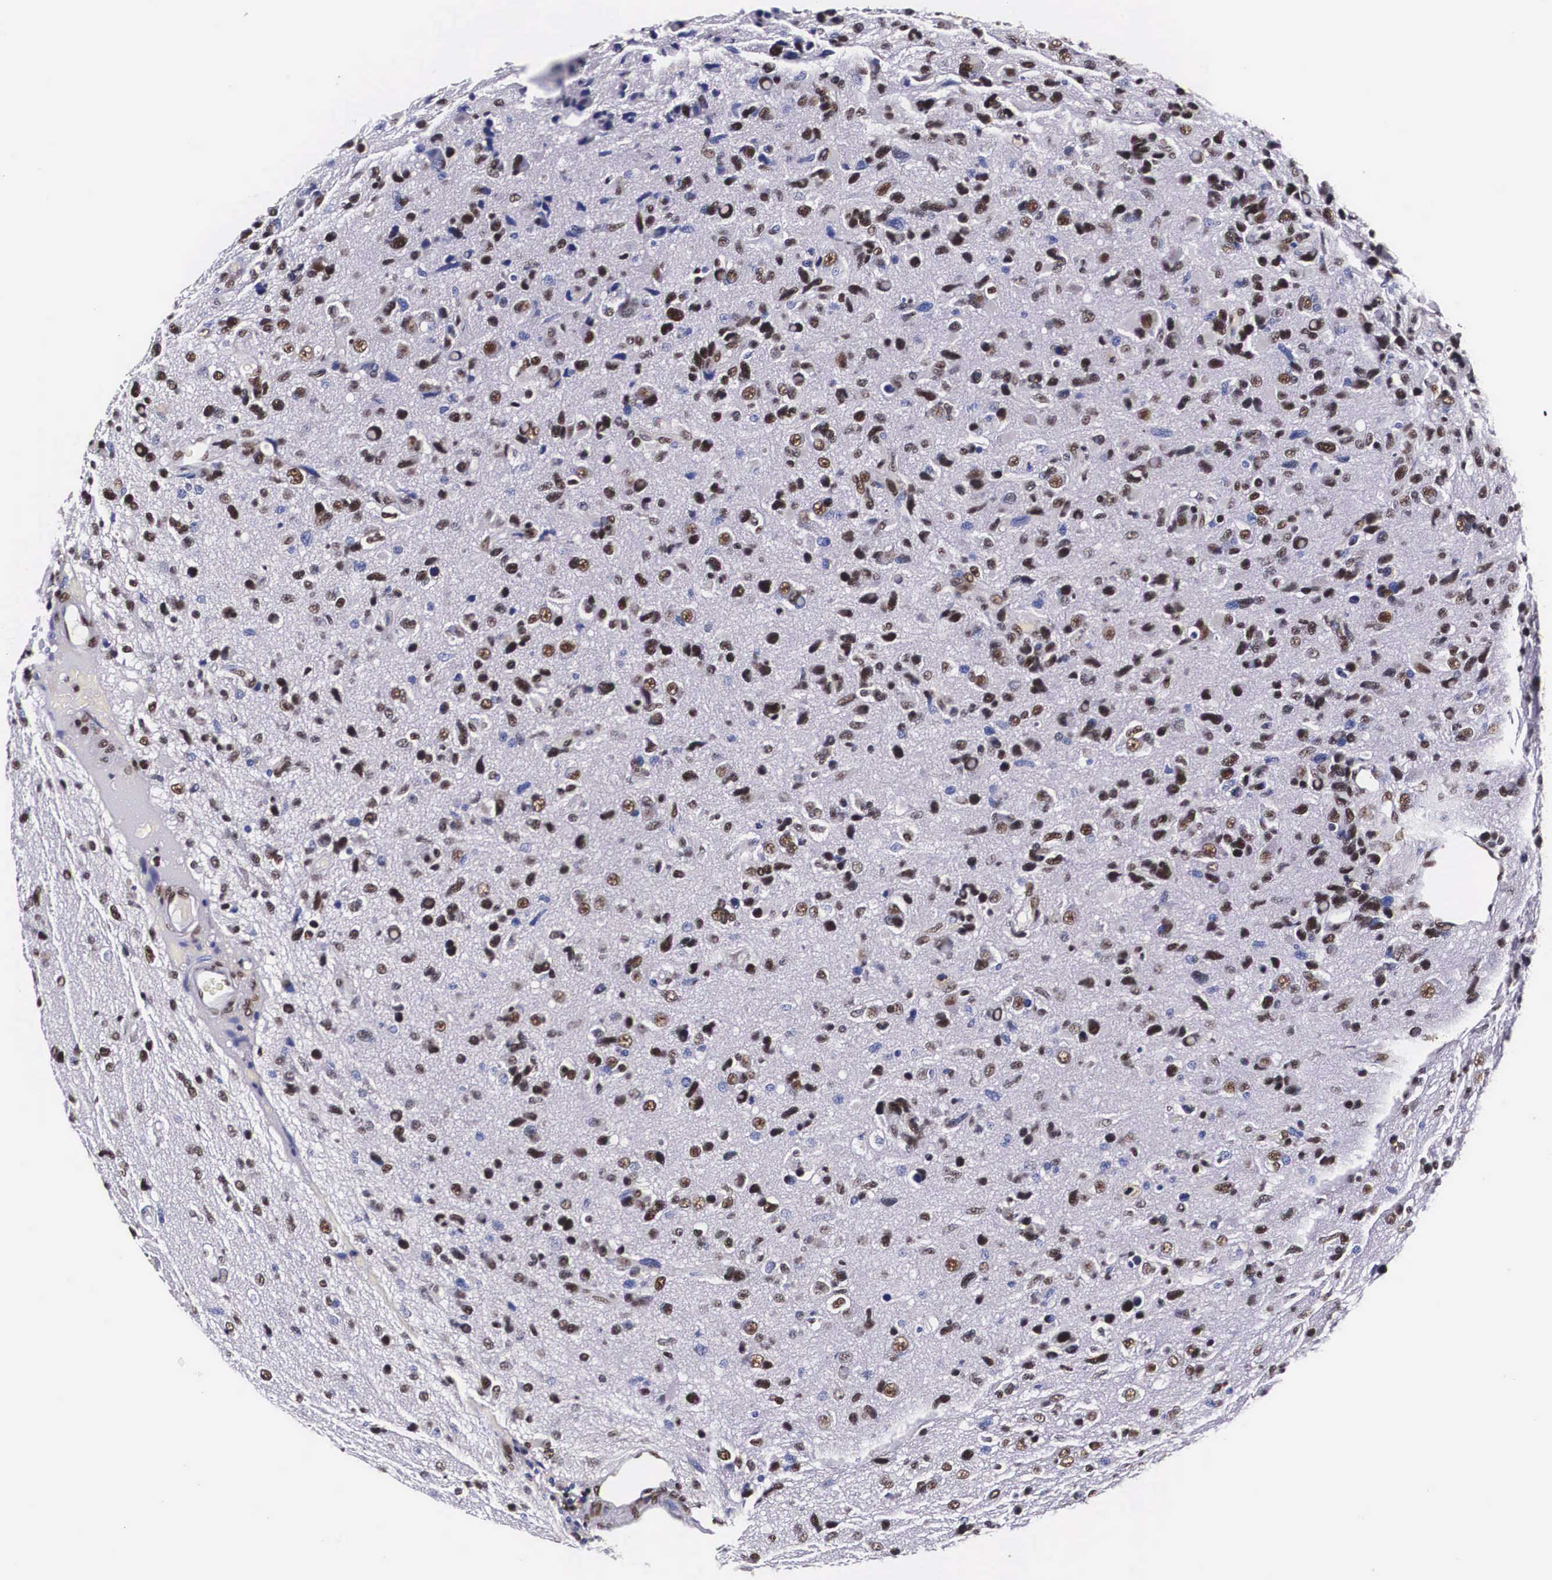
{"staining": {"intensity": "strong", "quantity": "25%-75%", "location": "nuclear"}, "tissue": "glioma", "cell_type": "Tumor cells", "image_type": "cancer", "snomed": [{"axis": "morphology", "description": "Glioma, malignant, High grade"}, {"axis": "topography", "description": "Brain"}], "caption": "A brown stain shows strong nuclear staining of a protein in malignant high-grade glioma tumor cells. The staining was performed using DAB, with brown indicating positive protein expression. Nuclei are stained blue with hematoxylin.", "gene": "PABPN1", "patient": {"sex": "male", "age": 77}}